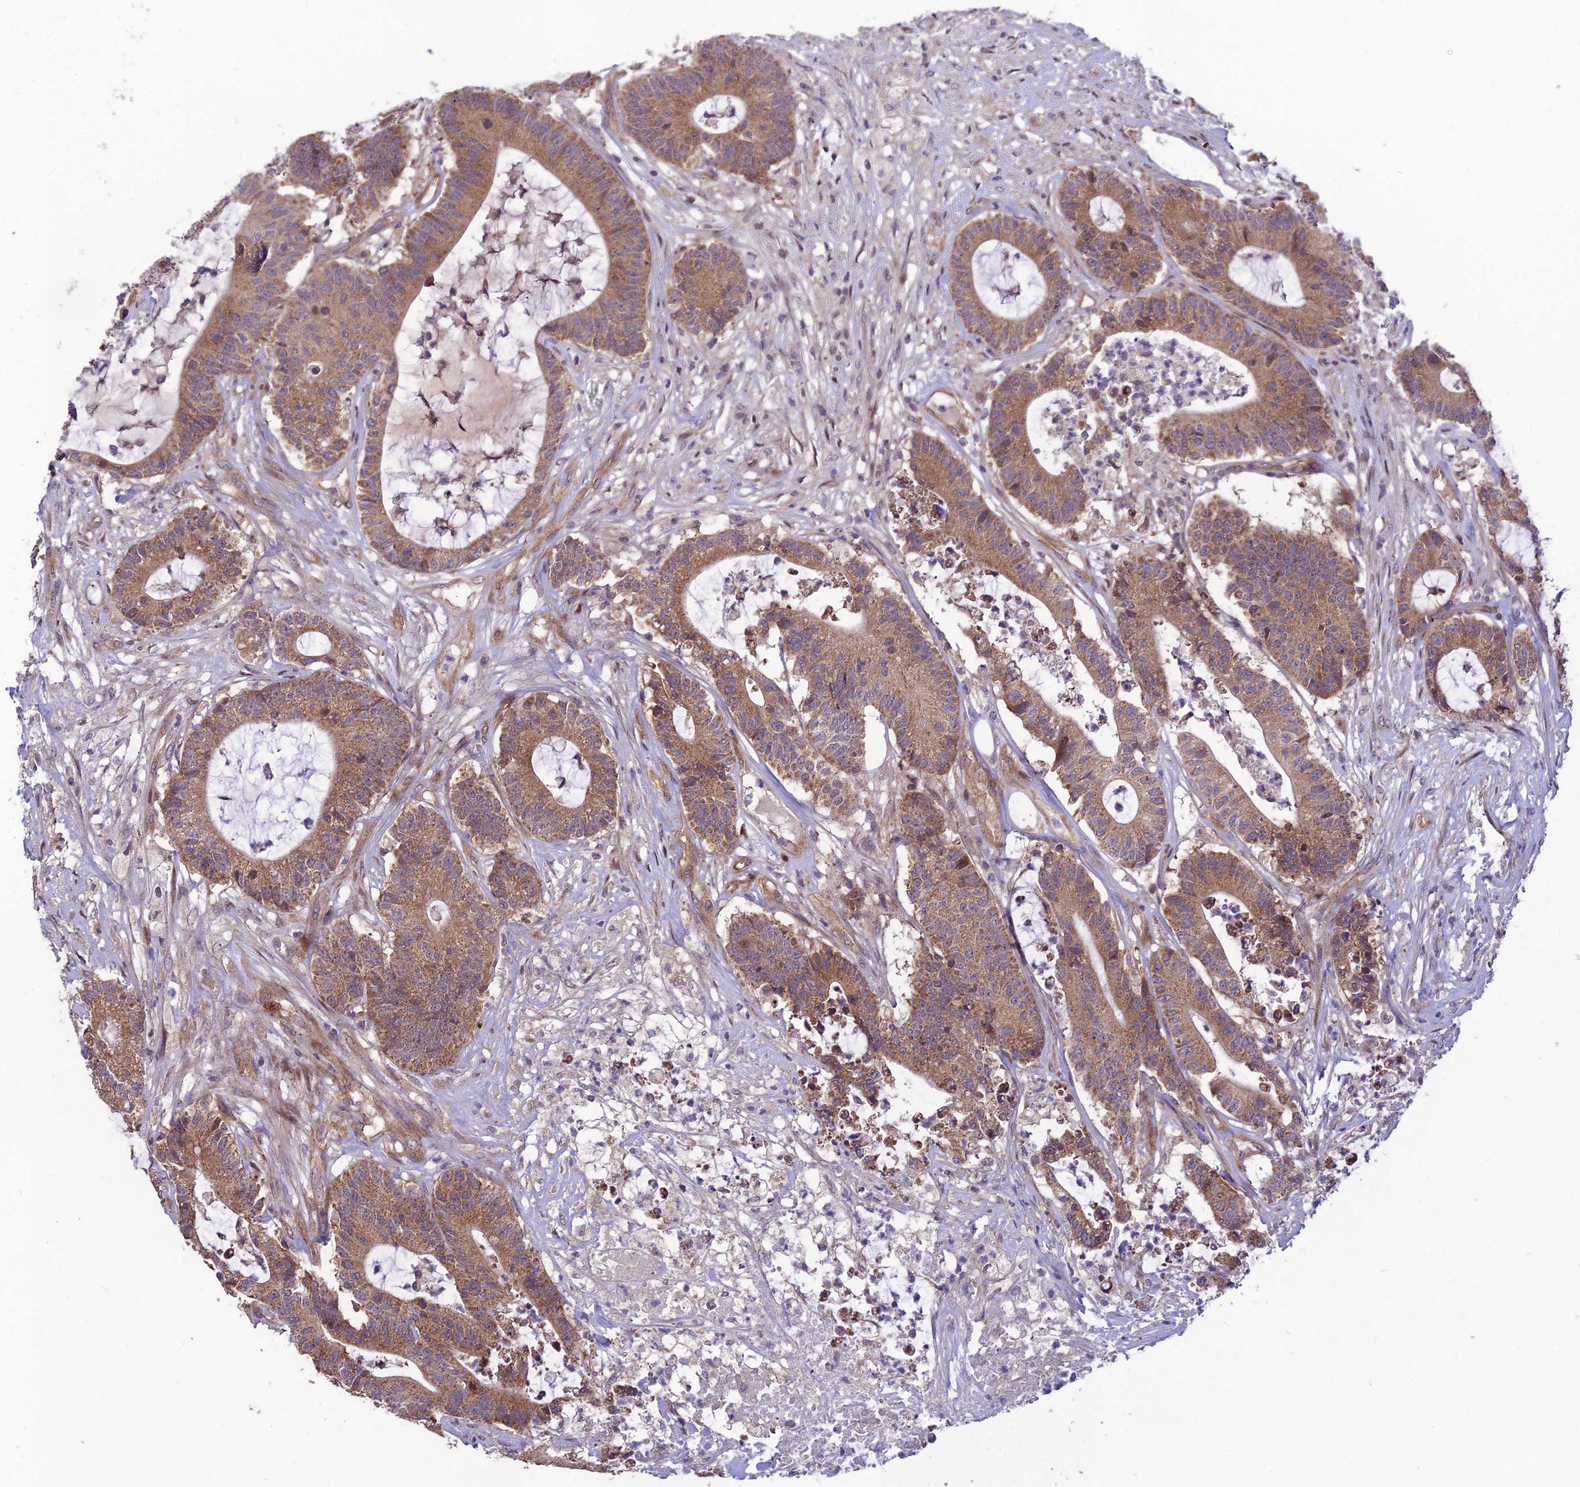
{"staining": {"intensity": "moderate", "quantity": ">75%", "location": "cytoplasmic/membranous"}, "tissue": "colorectal cancer", "cell_type": "Tumor cells", "image_type": "cancer", "snomed": [{"axis": "morphology", "description": "Adenocarcinoma, NOS"}, {"axis": "topography", "description": "Colon"}], "caption": "IHC image of human adenocarcinoma (colorectal) stained for a protein (brown), which reveals medium levels of moderate cytoplasmic/membranous expression in about >75% of tumor cells.", "gene": "PLEKHG2", "patient": {"sex": "female", "age": 84}}